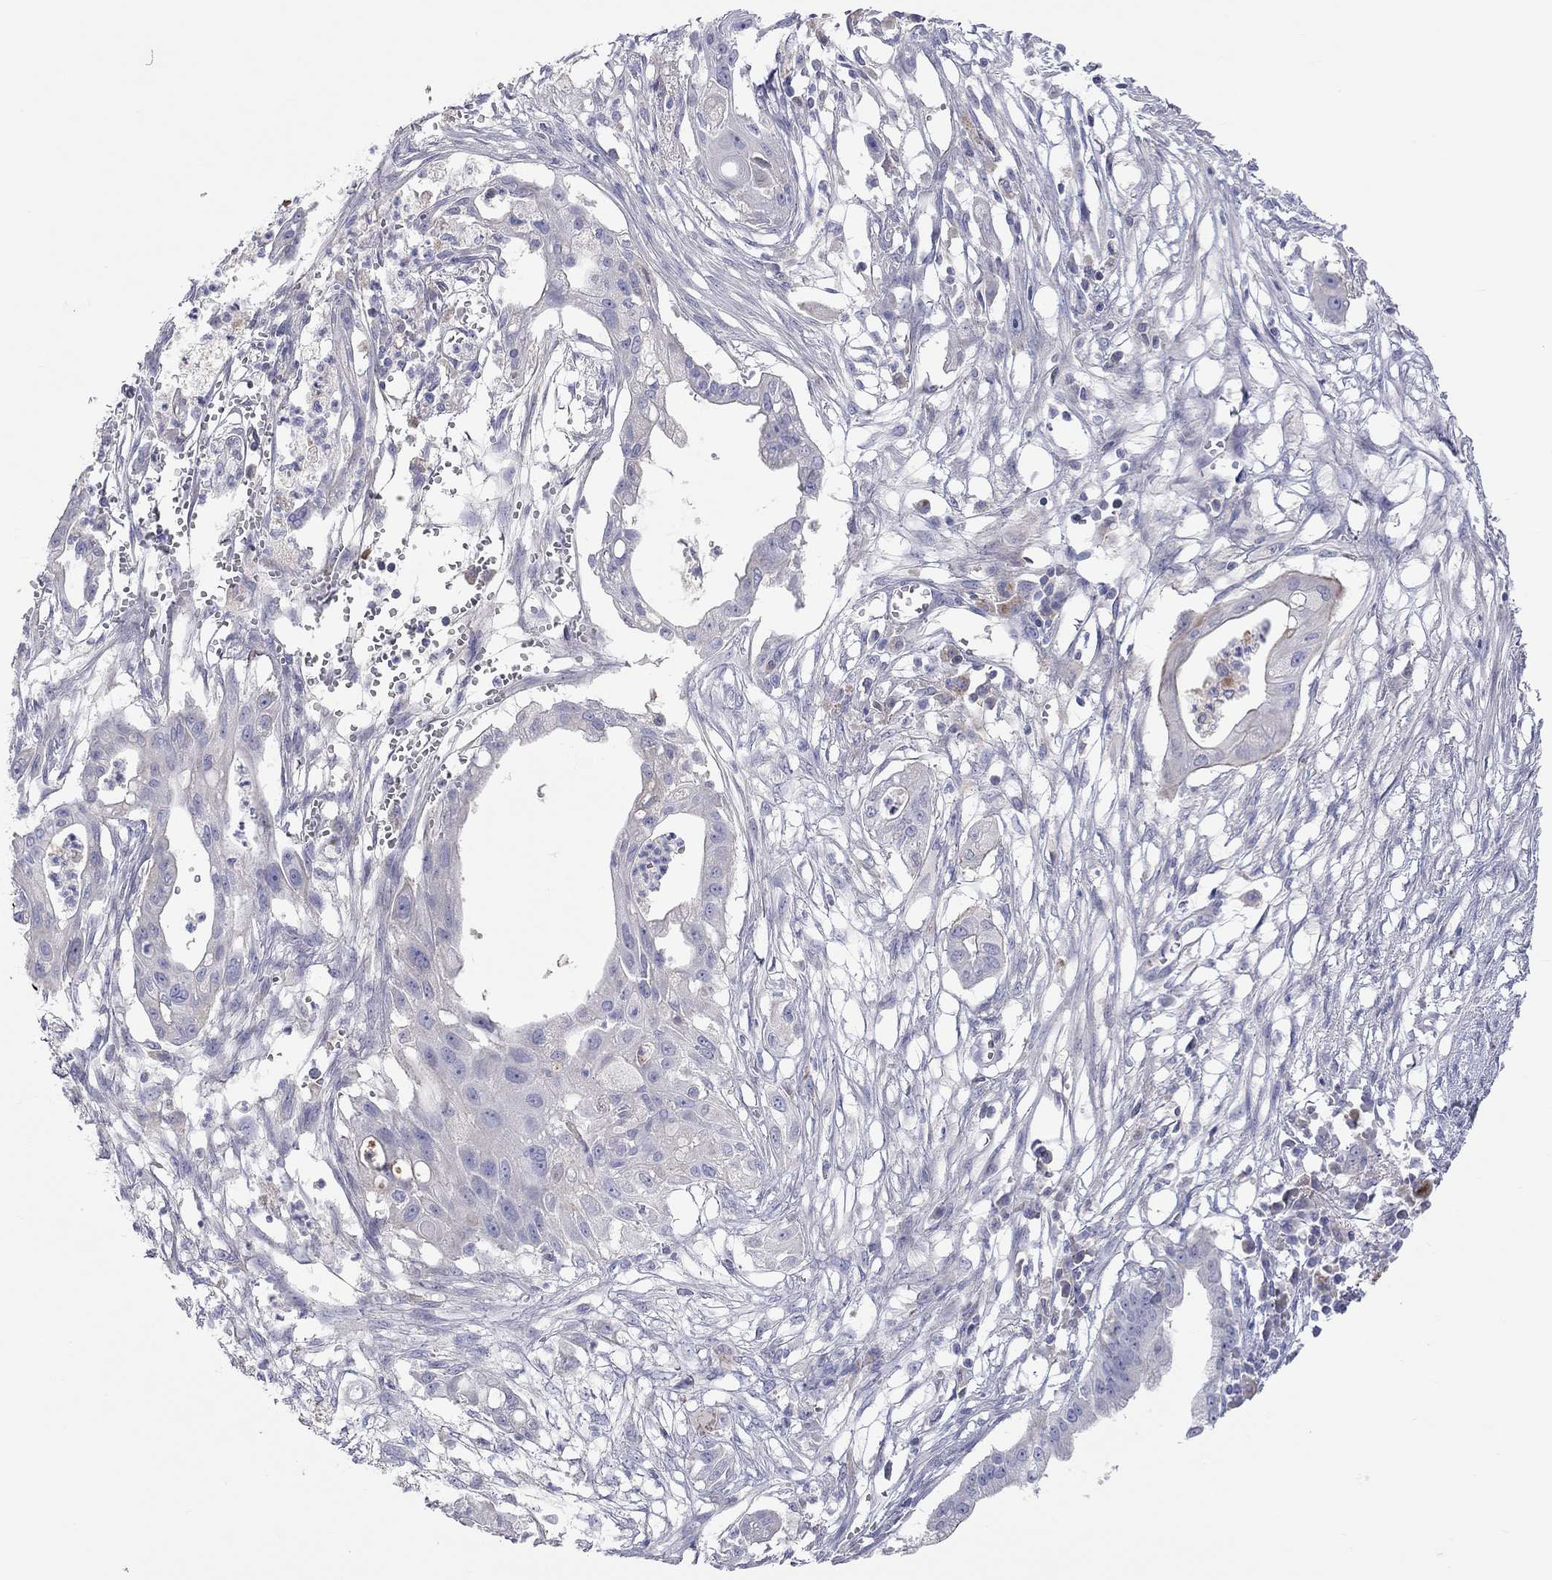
{"staining": {"intensity": "negative", "quantity": "none", "location": "none"}, "tissue": "pancreatic cancer", "cell_type": "Tumor cells", "image_type": "cancer", "snomed": [{"axis": "morphology", "description": "Normal tissue, NOS"}, {"axis": "morphology", "description": "Adenocarcinoma, NOS"}, {"axis": "topography", "description": "Pancreas"}], "caption": "High power microscopy photomicrograph of an immunohistochemistry photomicrograph of adenocarcinoma (pancreatic), revealing no significant staining in tumor cells.", "gene": "ST7L", "patient": {"sex": "female", "age": 58}}